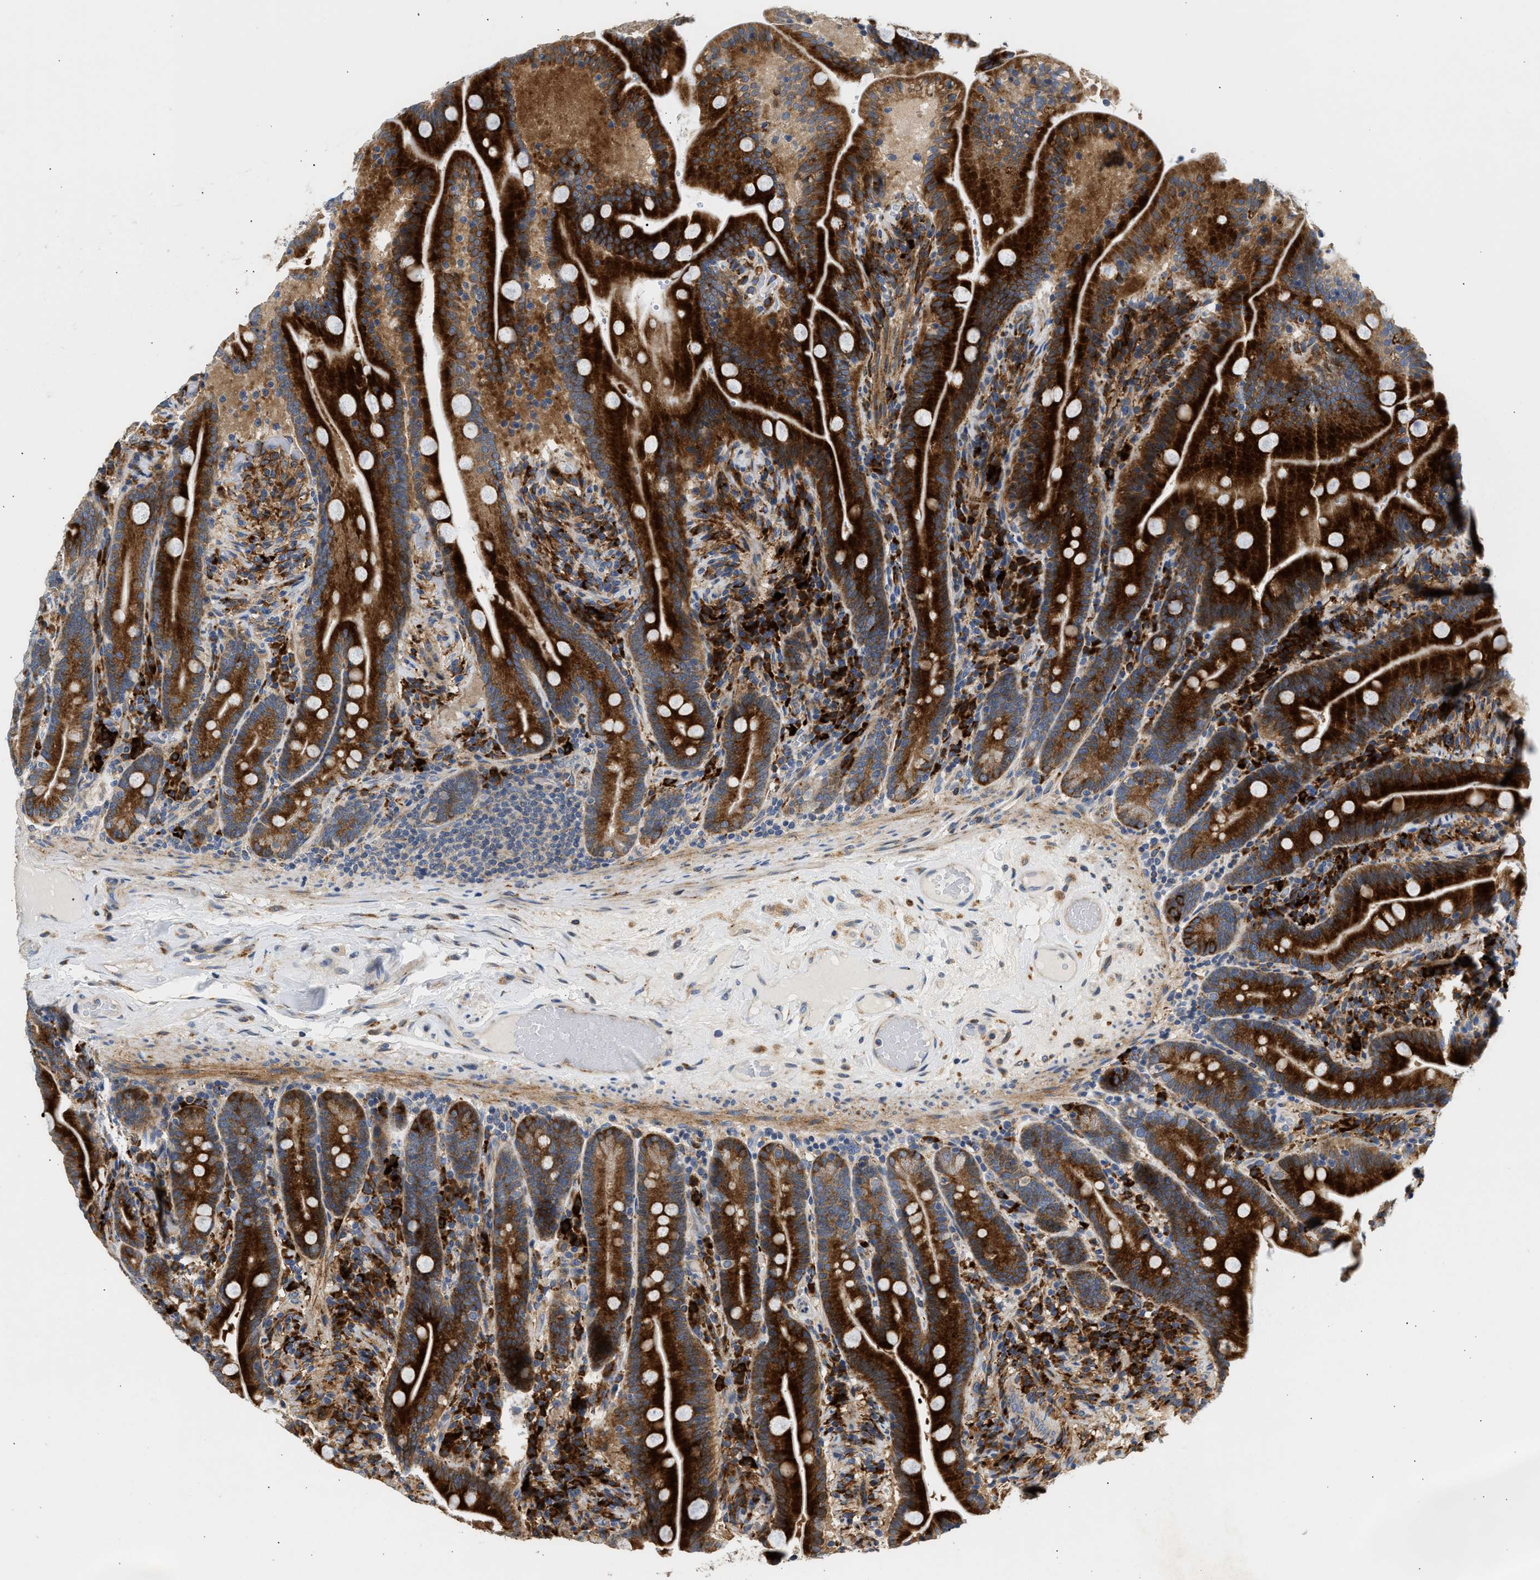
{"staining": {"intensity": "strong", "quantity": ">75%", "location": "cytoplasmic/membranous"}, "tissue": "duodenum", "cell_type": "Glandular cells", "image_type": "normal", "snomed": [{"axis": "morphology", "description": "Normal tissue, NOS"}, {"axis": "topography", "description": "Duodenum"}], "caption": "The photomicrograph shows a brown stain indicating the presence of a protein in the cytoplasmic/membranous of glandular cells in duodenum.", "gene": "AMZ1", "patient": {"sex": "male", "age": 54}}